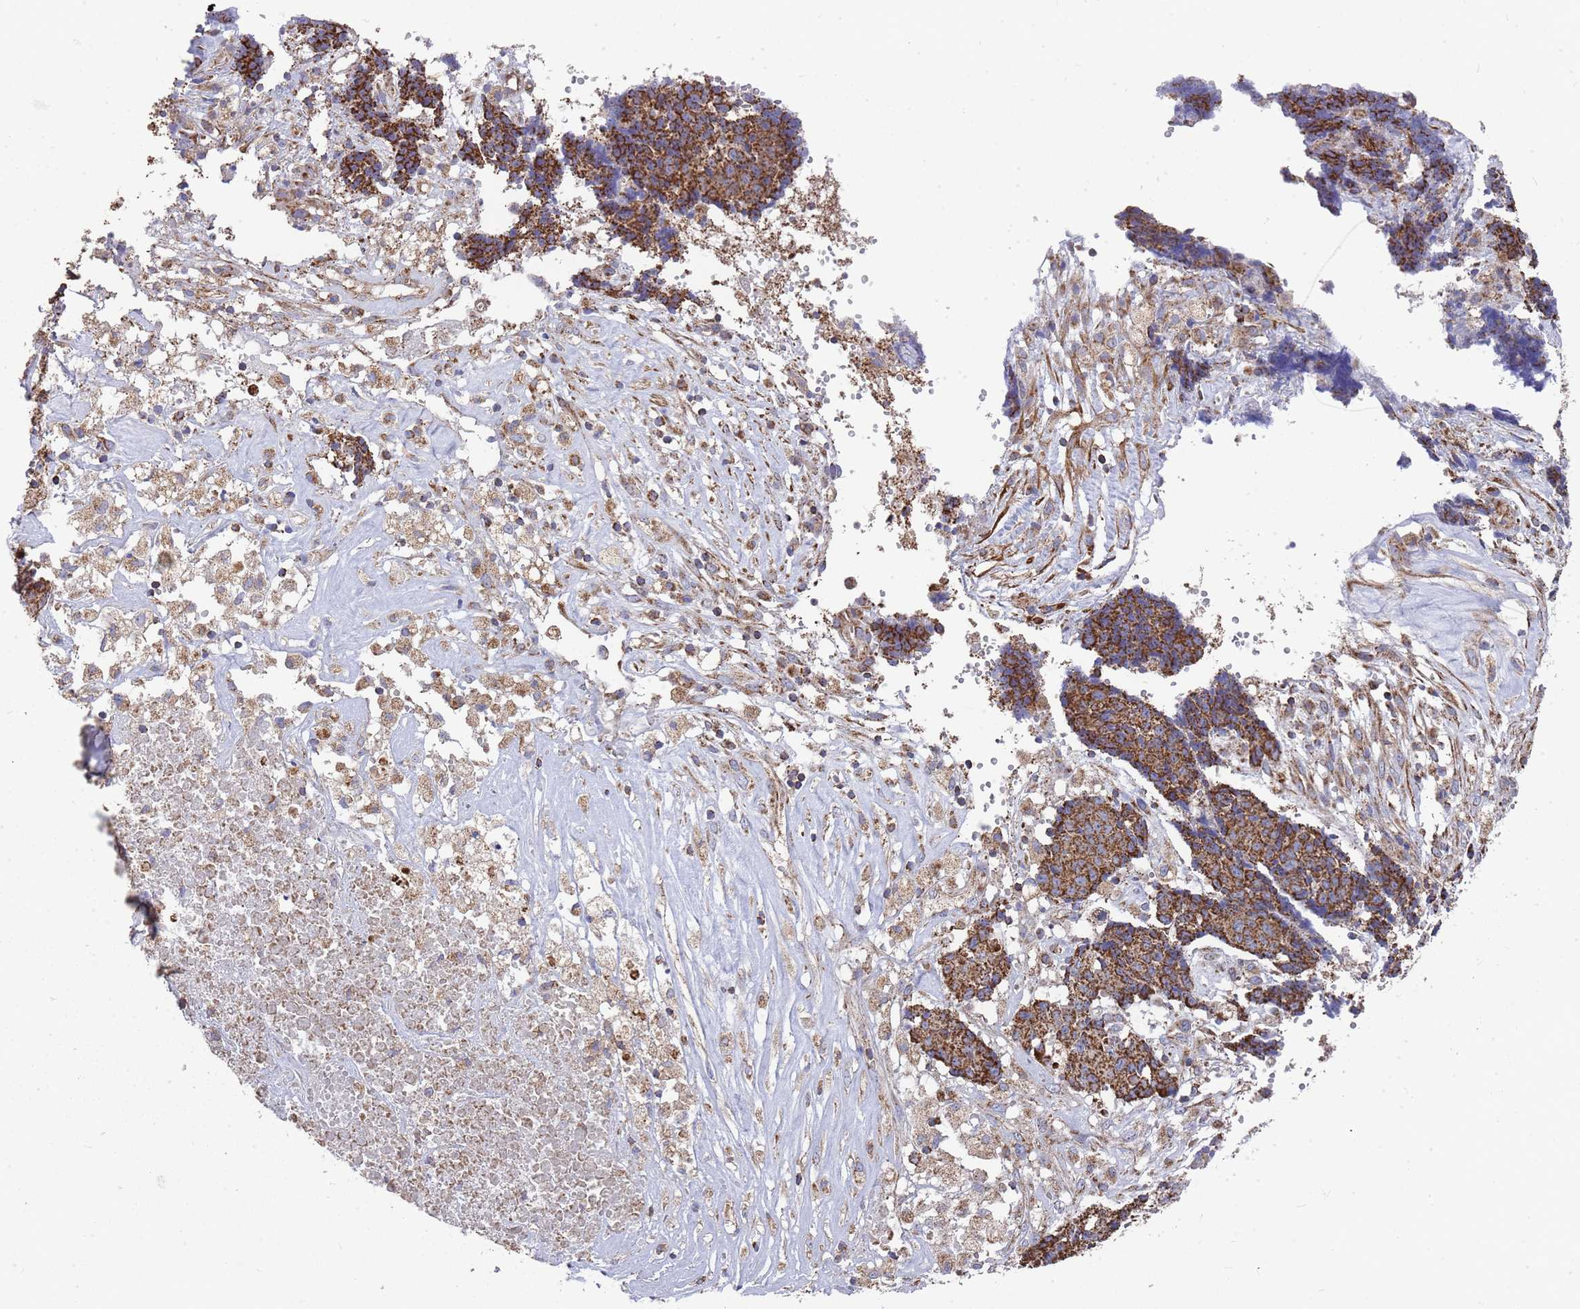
{"staining": {"intensity": "strong", "quantity": ">75%", "location": "cytoplasmic/membranous"}, "tissue": "ovarian cancer", "cell_type": "Tumor cells", "image_type": "cancer", "snomed": [{"axis": "morphology", "description": "Carcinoma, endometroid"}, {"axis": "topography", "description": "Ovary"}], "caption": "Strong cytoplasmic/membranous staining is identified in about >75% of tumor cells in endometroid carcinoma (ovarian).", "gene": "WDFY3", "patient": {"sex": "female", "age": 42}}